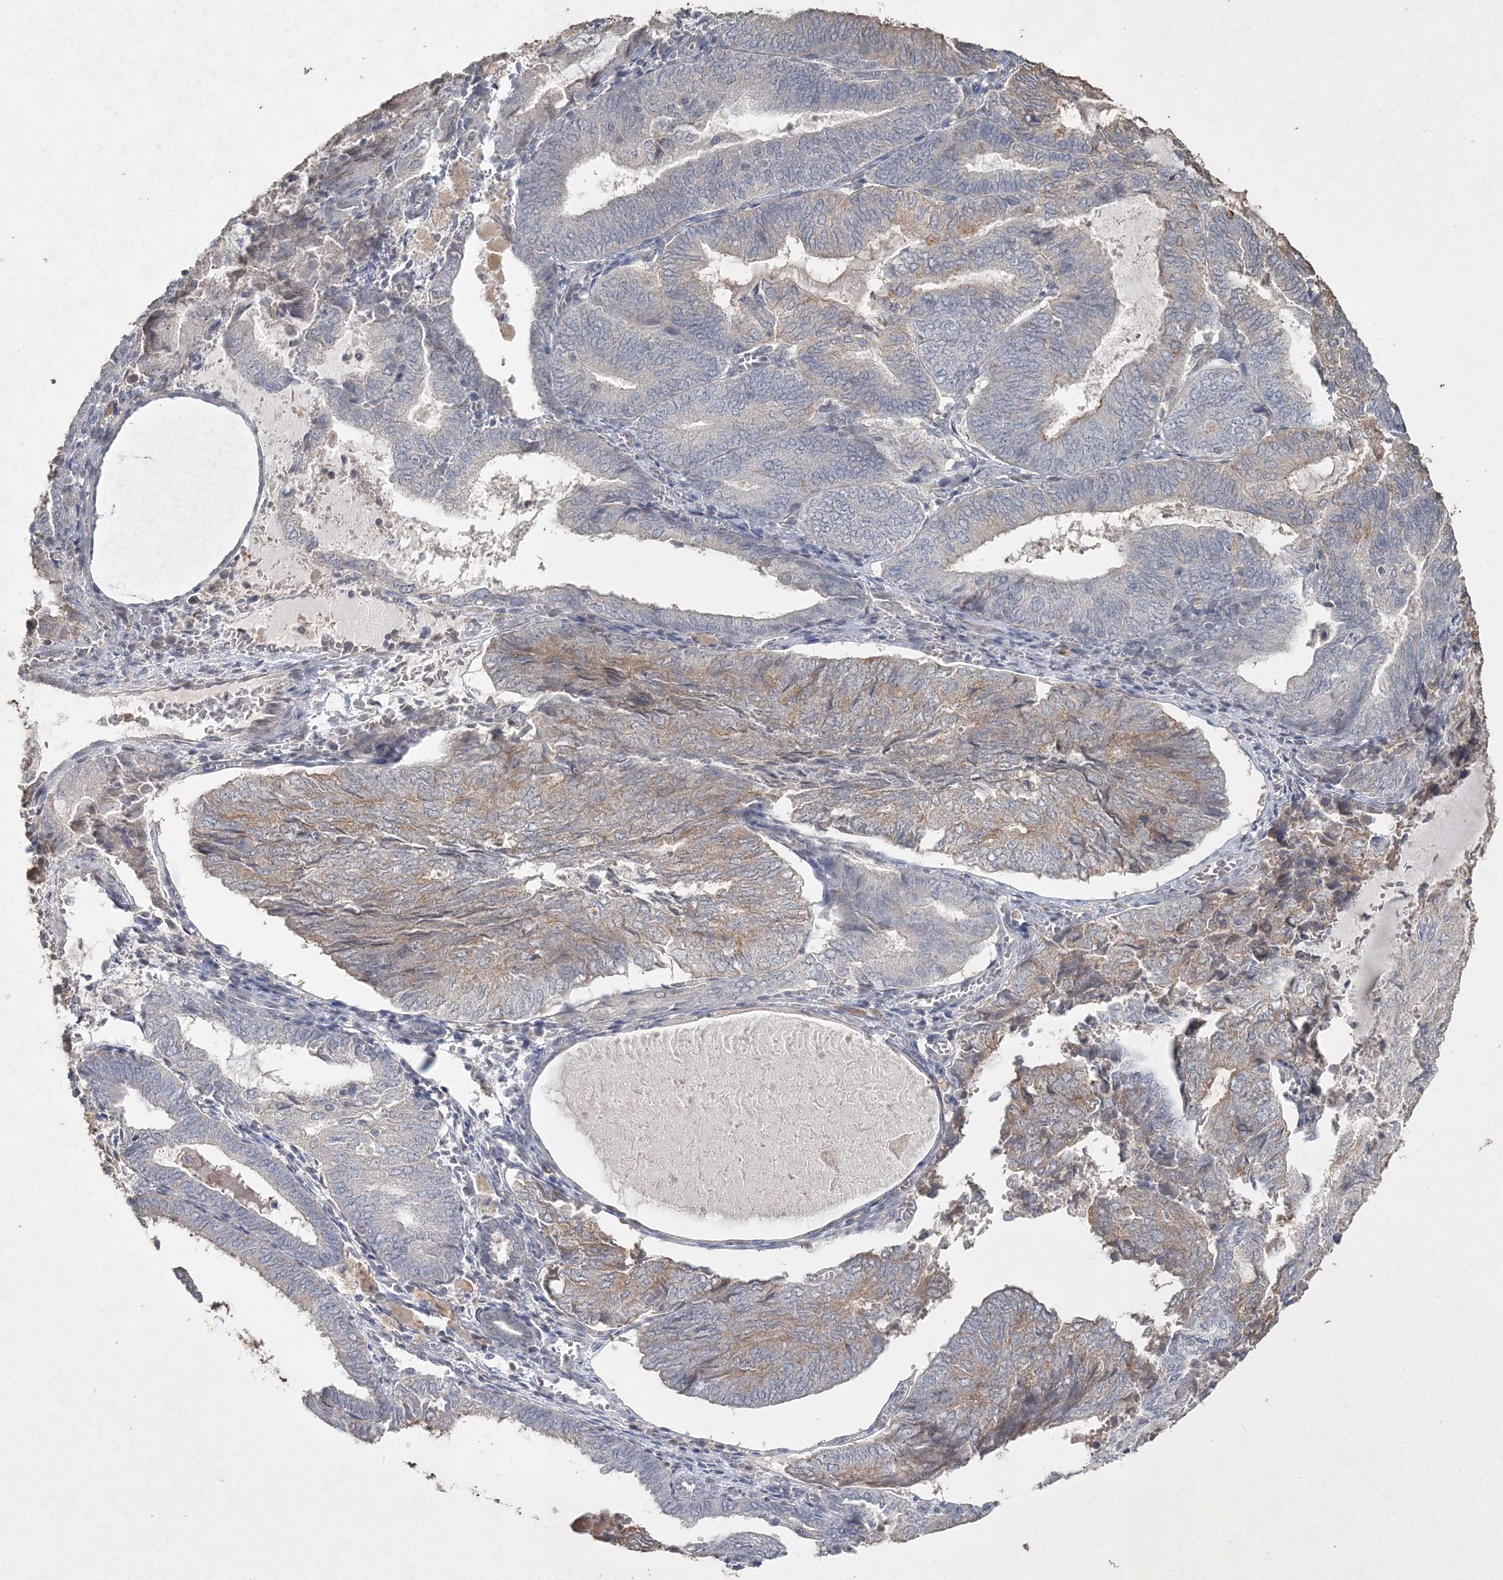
{"staining": {"intensity": "weak", "quantity": "<25%", "location": "cytoplasmic/membranous"}, "tissue": "endometrial cancer", "cell_type": "Tumor cells", "image_type": "cancer", "snomed": [{"axis": "morphology", "description": "Adenocarcinoma, NOS"}, {"axis": "topography", "description": "Endometrium"}], "caption": "High power microscopy micrograph of an IHC histopathology image of endometrial cancer (adenocarcinoma), revealing no significant expression in tumor cells.", "gene": "UIMC1", "patient": {"sex": "female", "age": 81}}